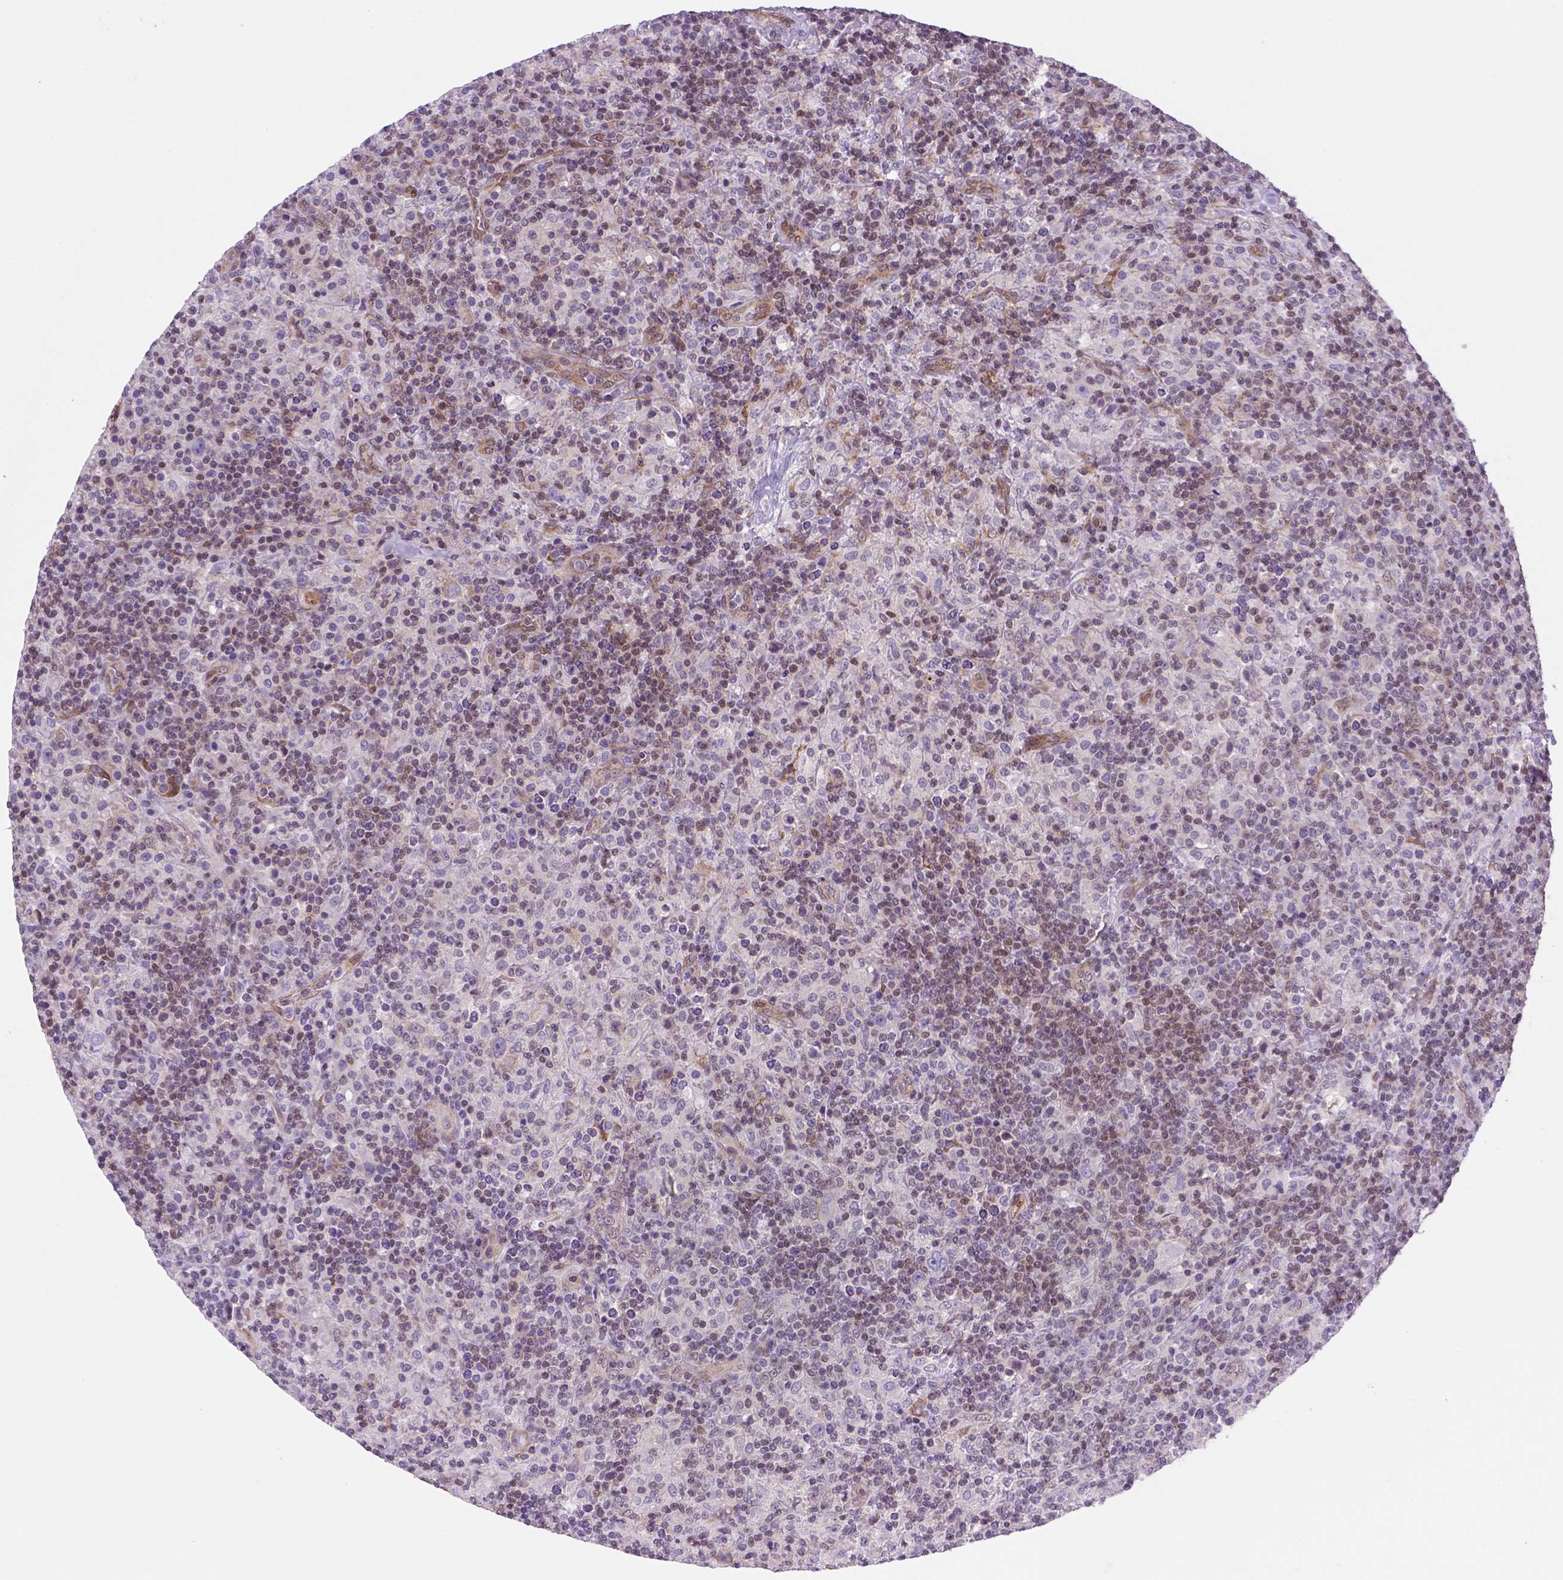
{"staining": {"intensity": "negative", "quantity": "none", "location": "none"}, "tissue": "lymphoma", "cell_type": "Tumor cells", "image_type": "cancer", "snomed": [{"axis": "morphology", "description": "Hodgkin's disease, NOS"}, {"axis": "topography", "description": "Lymph node"}], "caption": "A high-resolution photomicrograph shows IHC staining of Hodgkin's disease, which reveals no significant positivity in tumor cells. (Brightfield microscopy of DAB (3,3'-diaminobenzidine) immunohistochemistry (IHC) at high magnification).", "gene": "MGMT", "patient": {"sex": "male", "age": 70}}